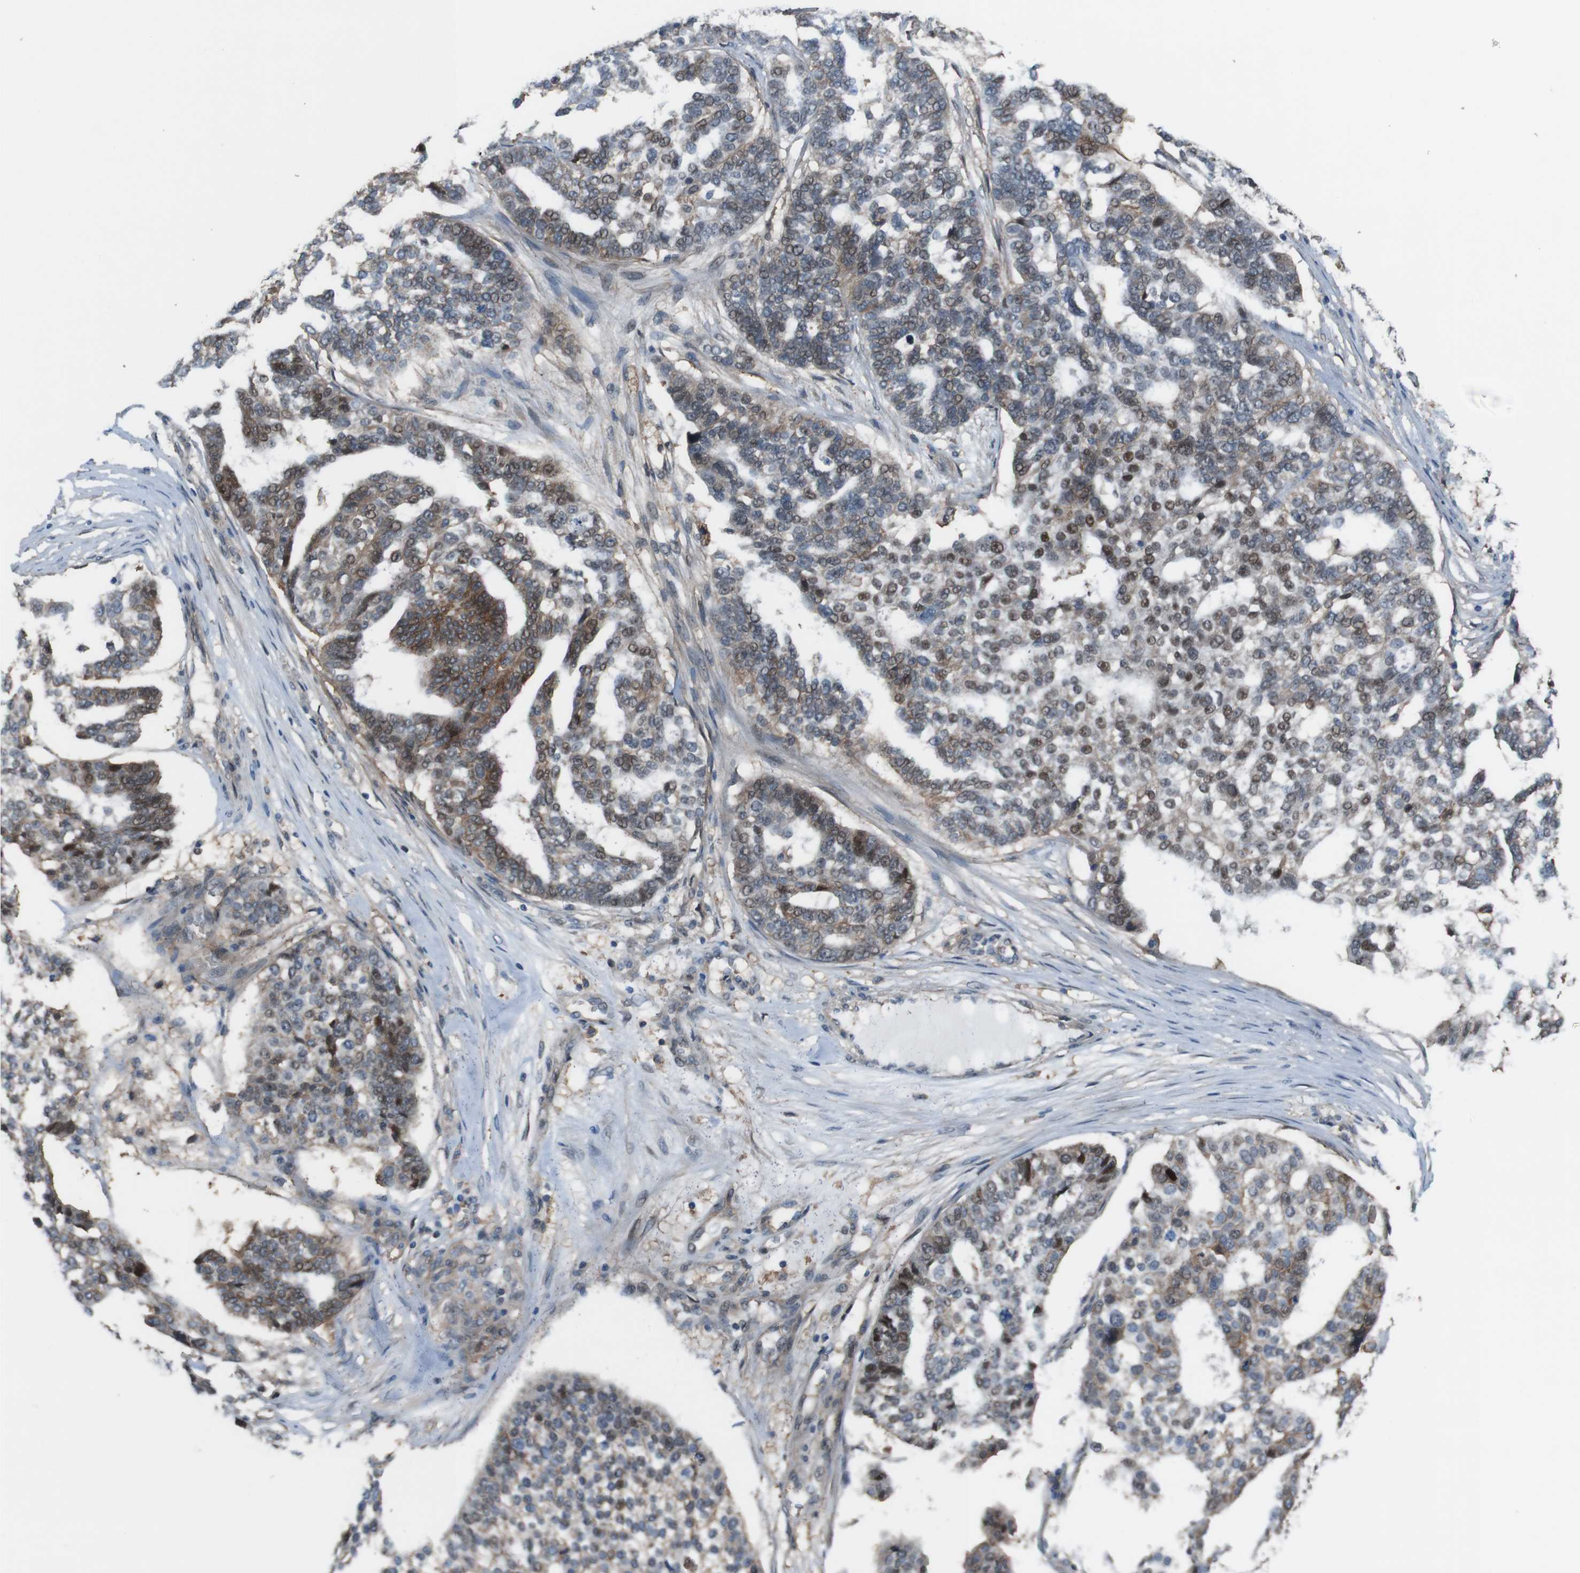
{"staining": {"intensity": "moderate", "quantity": "<25%", "location": "nuclear"}, "tissue": "ovarian cancer", "cell_type": "Tumor cells", "image_type": "cancer", "snomed": [{"axis": "morphology", "description": "Cystadenocarcinoma, serous, NOS"}, {"axis": "topography", "description": "Ovary"}], "caption": "IHC staining of ovarian cancer, which shows low levels of moderate nuclear staining in approximately <25% of tumor cells indicating moderate nuclear protein staining. The staining was performed using DAB (3,3'-diaminobenzidine) (brown) for protein detection and nuclei were counterstained in hematoxylin (blue).", "gene": "ATP2B1", "patient": {"sex": "female", "age": 59}}